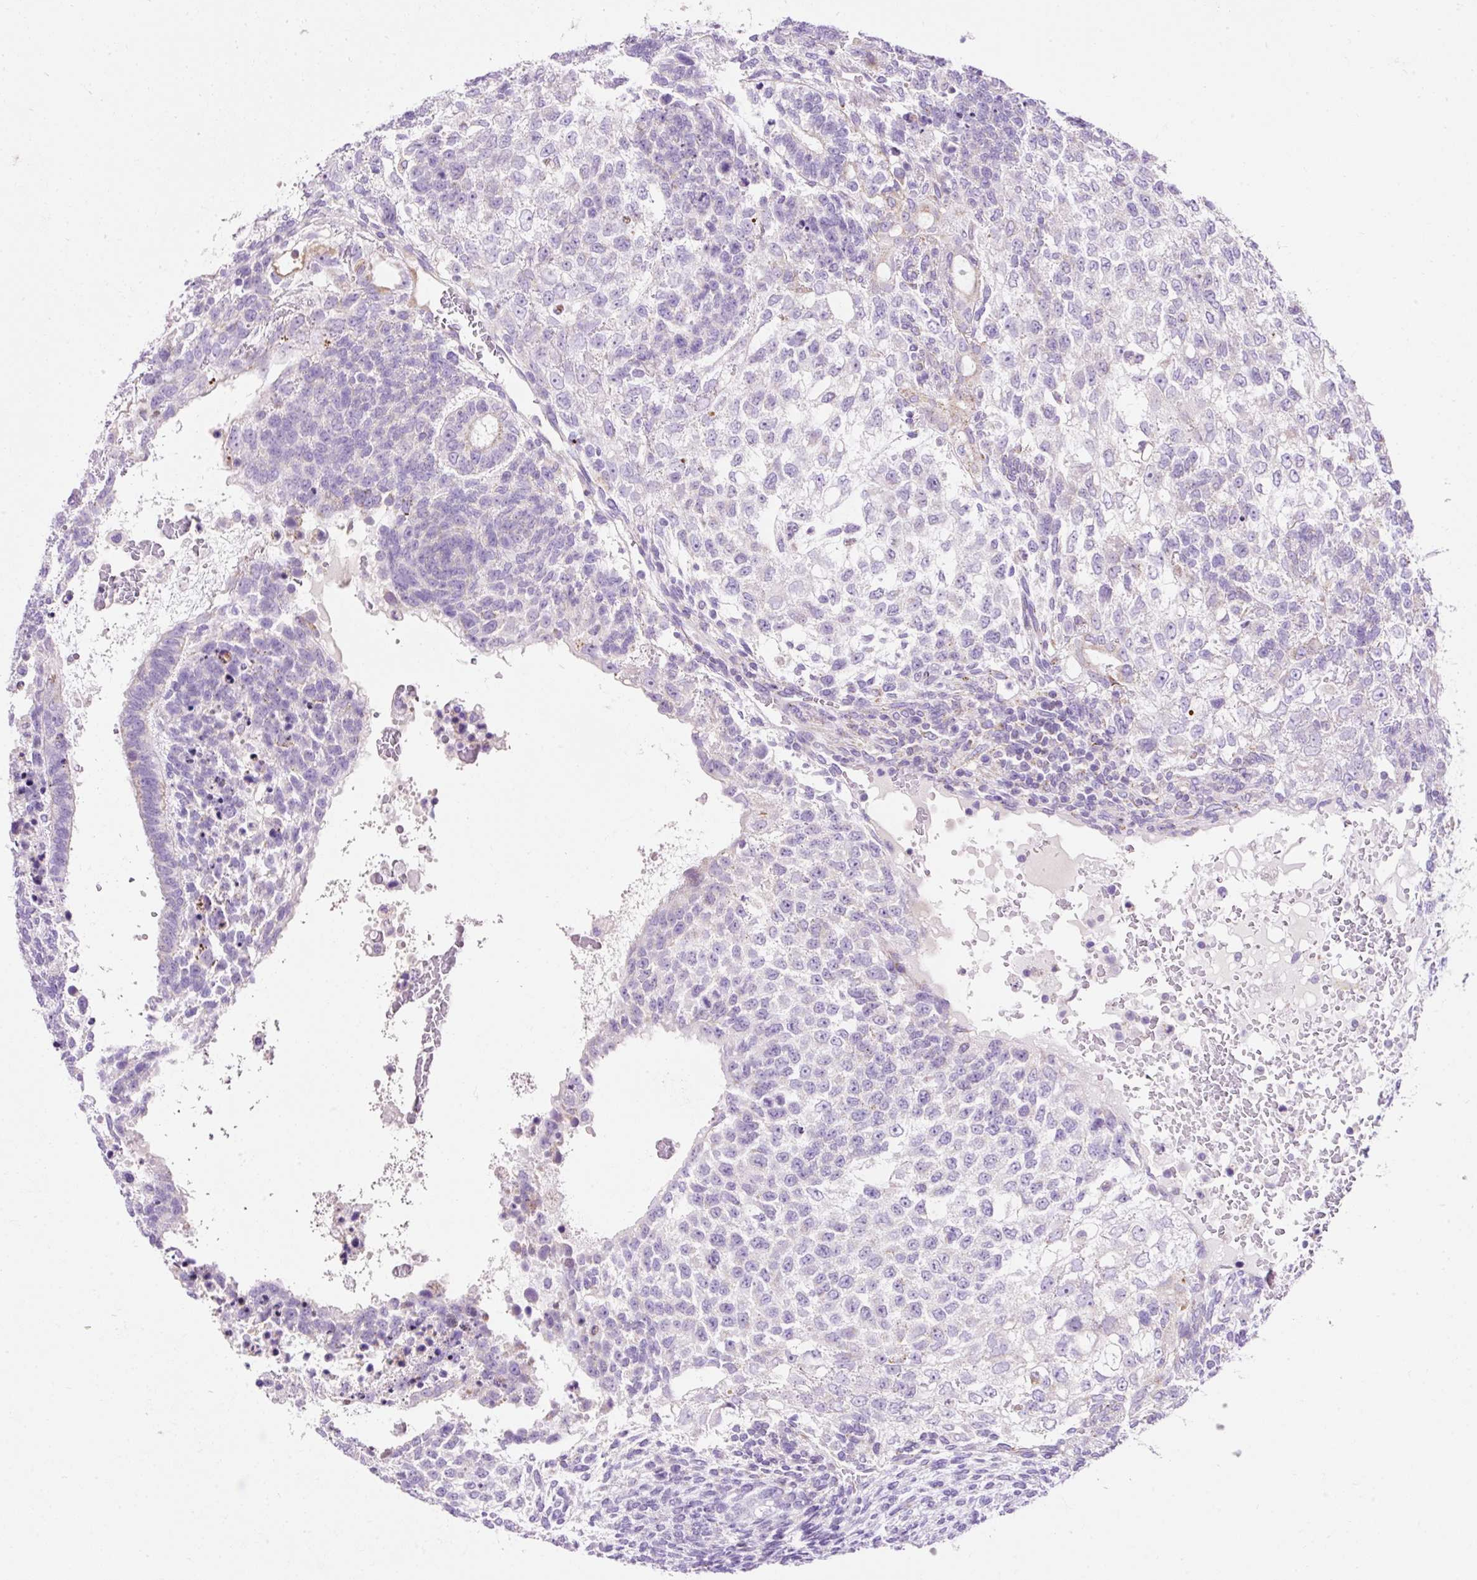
{"staining": {"intensity": "negative", "quantity": "none", "location": "none"}, "tissue": "testis cancer", "cell_type": "Tumor cells", "image_type": "cancer", "snomed": [{"axis": "morphology", "description": "Carcinoma, Embryonal, NOS"}, {"axis": "topography", "description": "Testis"}], "caption": "Testis embryonal carcinoma was stained to show a protein in brown. There is no significant positivity in tumor cells.", "gene": "PLPP2", "patient": {"sex": "male", "age": 23}}